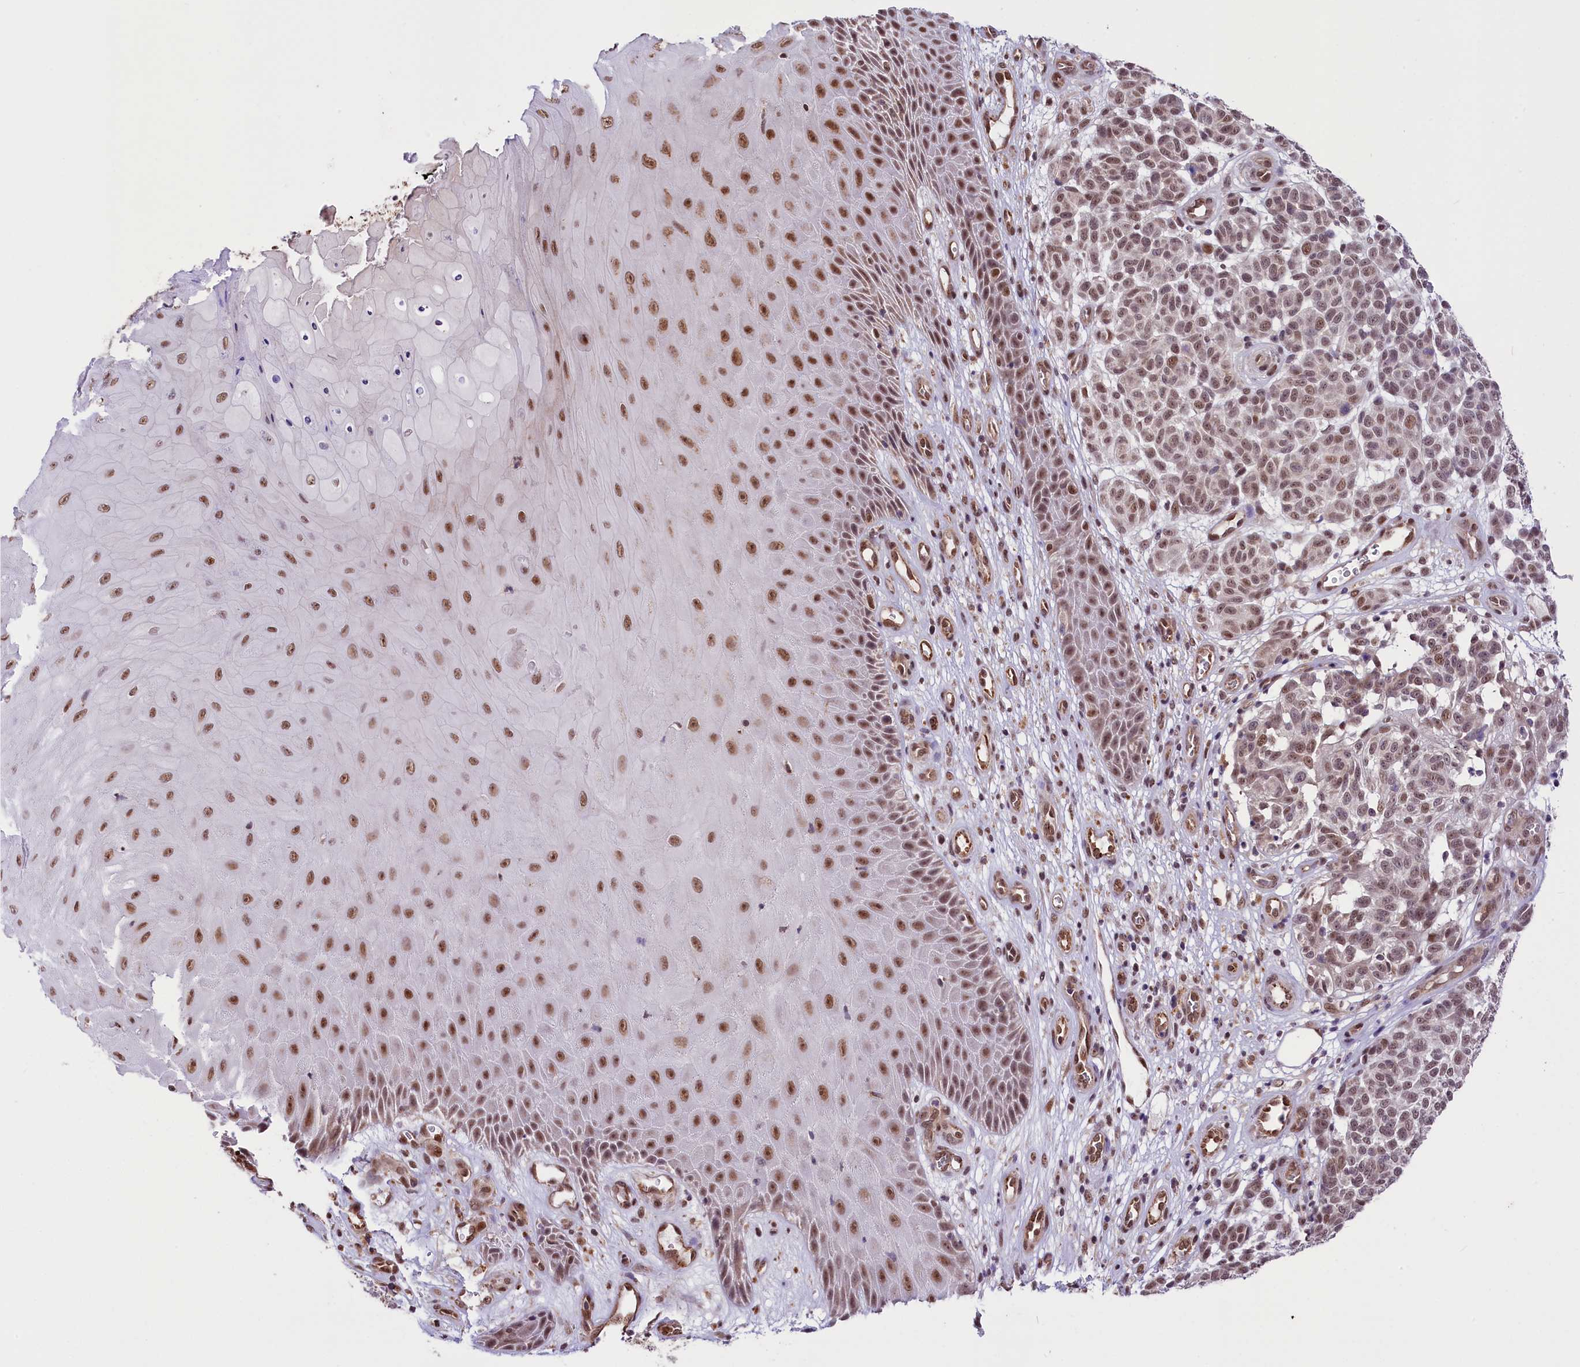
{"staining": {"intensity": "moderate", "quantity": ">75%", "location": "nuclear"}, "tissue": "melanoma", "cell_type": "Tumor cells", "image_type": "cancer", "snomed": [{"axis": "morphology", "description": "Malignant melanoma, NOS"}, {"axis": "topography", "description": "Skin"}], "caption": "Malignant melanoma stained with a brown dye shows moderate nuclear positive positivity in about >75% of tumor cells.", "gene": "MRPL54", "patient": {"sex": "male", "age": 49}}